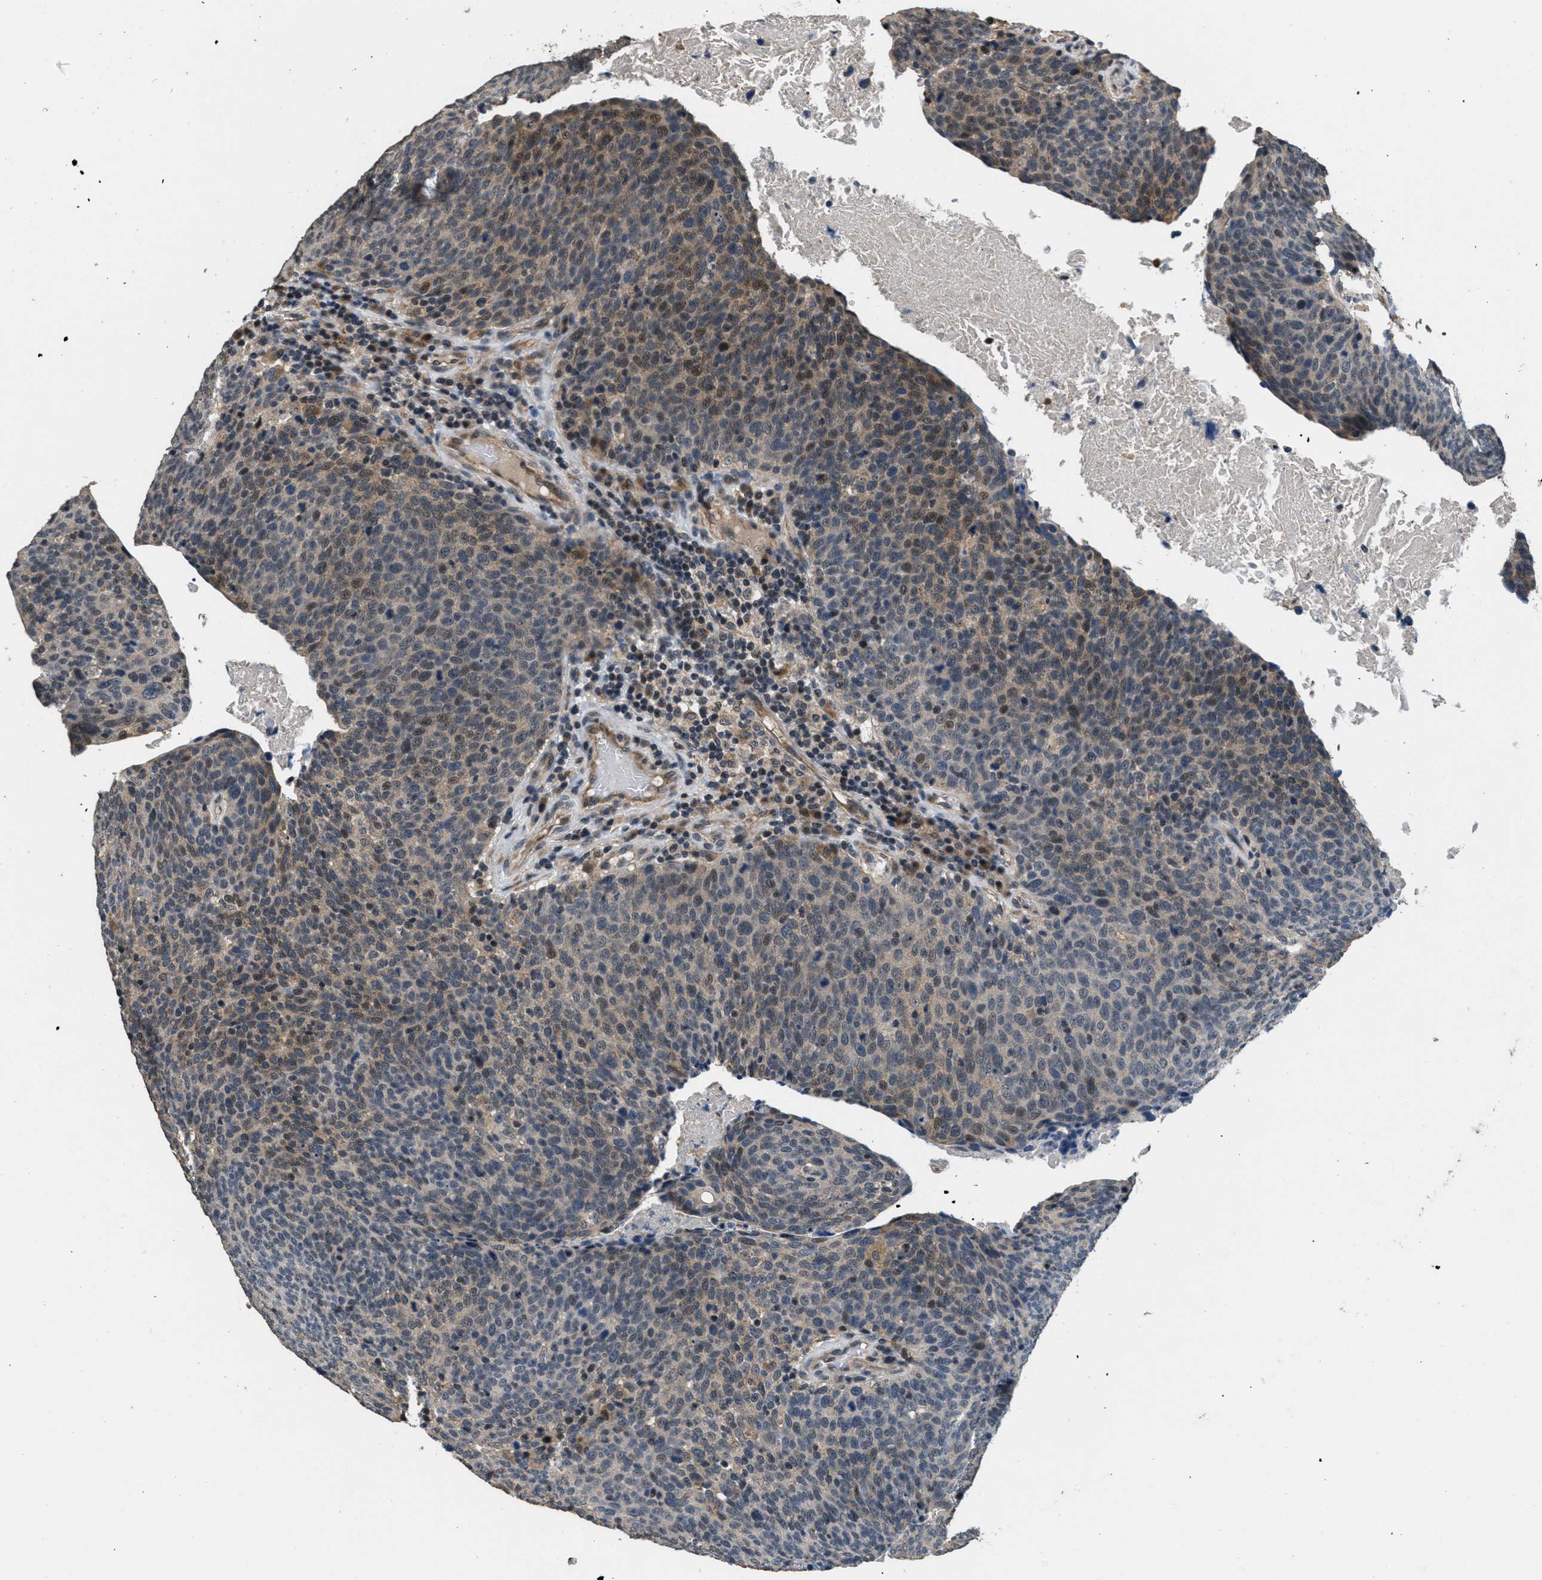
{"staining": {"intensity": "moderate", "quantity": "<25%", "location": "cytoplasmic/membranous,nuclear"}, "tissue": "head and neck cancer", "cell_type": "Tumor cells", "image_type": "cancer", "snomed": [{"axis": "morphology", "description": "Squamous cell carcinoma, NOS"}, {"axis": "morphology", "description": "Squamous cell carcinoma, metastatic, NOS"}, {"axis": "topography", "description": "Lymph node"}, {"axis": "topography", "description": "Head-Neck"}], "caption": "DAB (3,3'-diaminobenzidine) immunohistochemical staining of head and neck cancer shows moderate cytoplasmic/membranous and nuclear protein expression in approximately <25% of tumor cells.", "gene": "NAT1", "patient": {"sex": "male", "age": 62}}